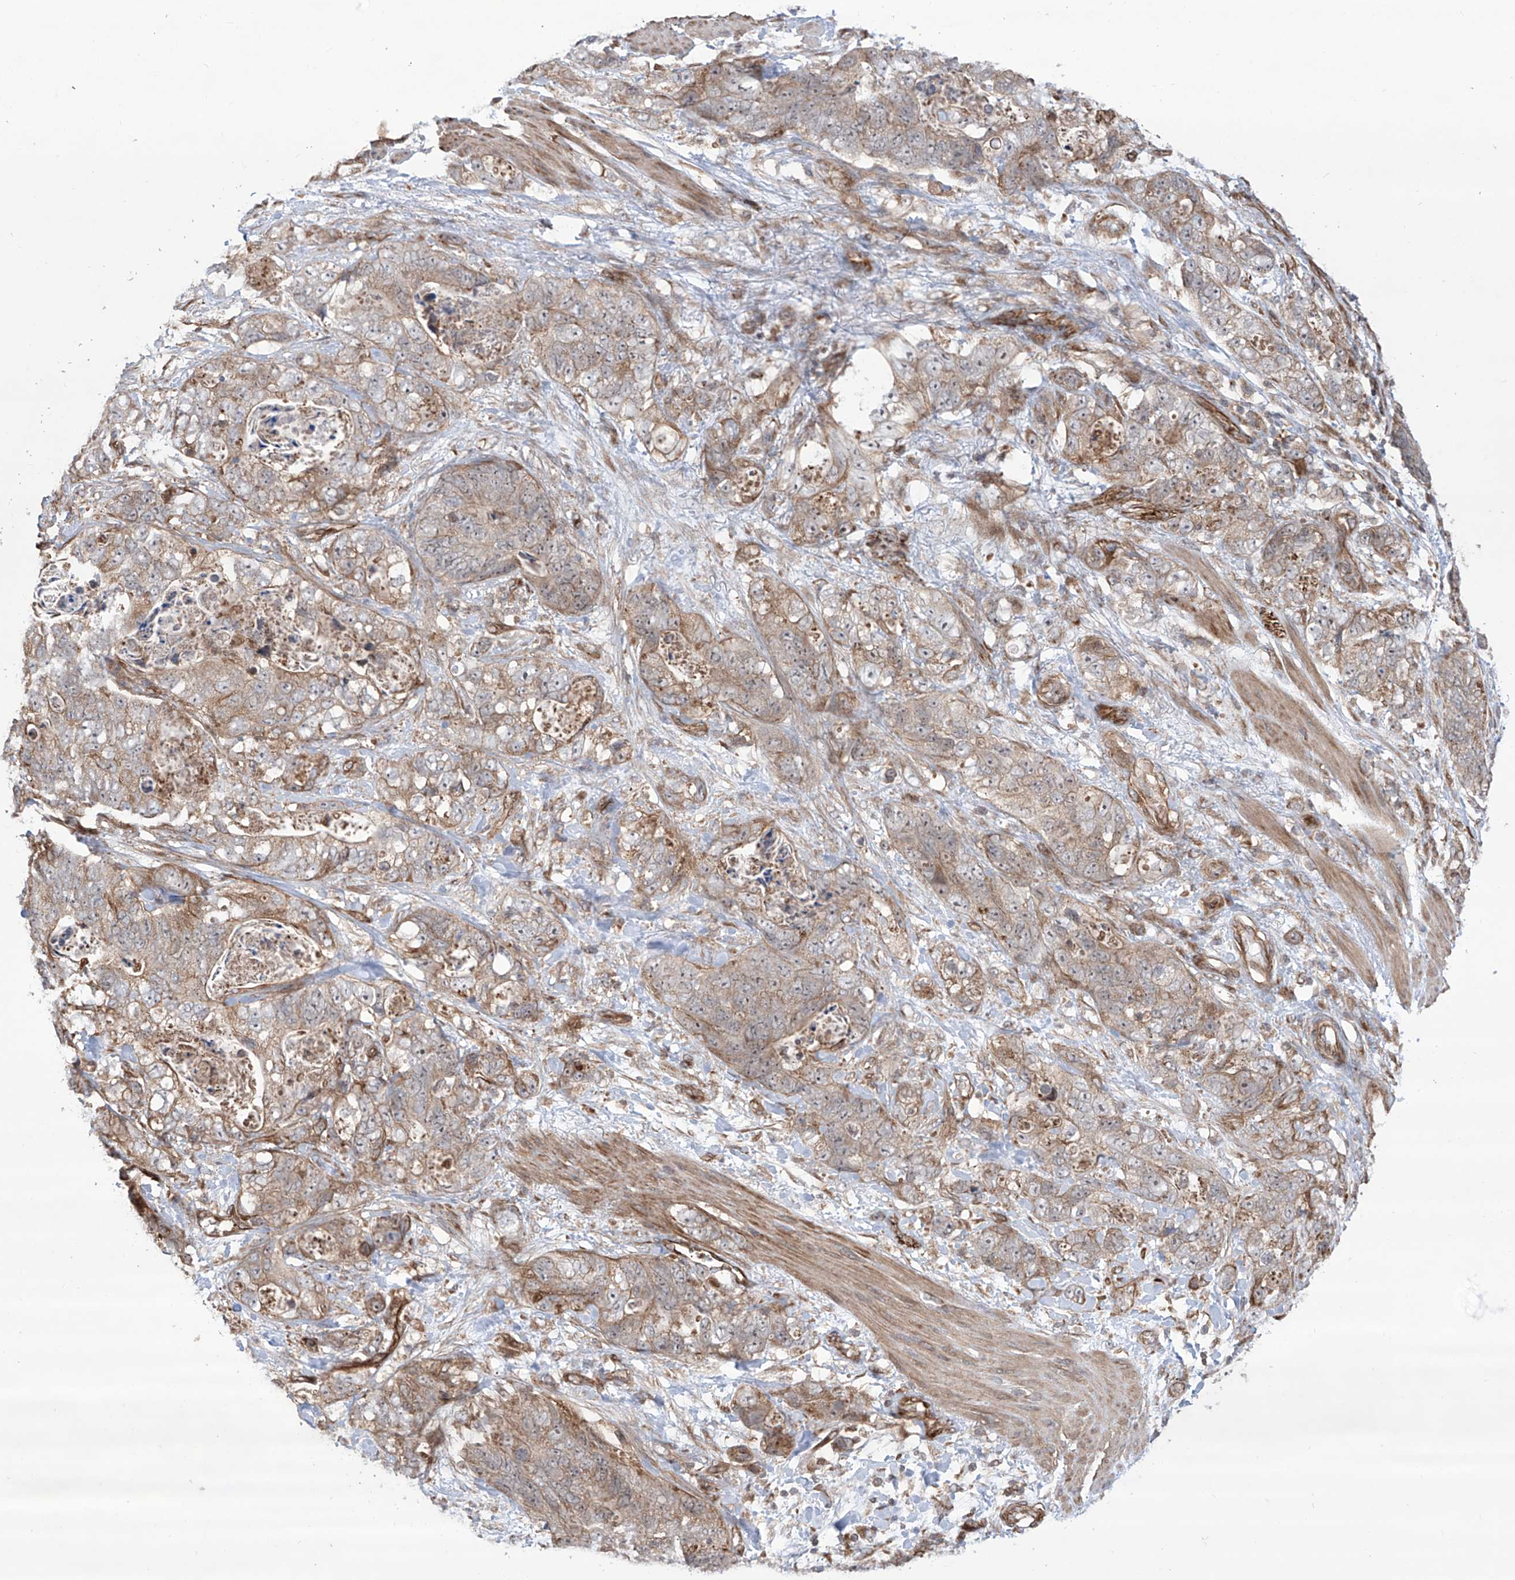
{"staining": {"intensity": "weak", "quantity": "25%-75%", "location": "cytoplasmic/membranous"}, "tissue": "stomach cancer", "cell_type": "Tumor cells", "image_type": "cancer", "snomed": [{"axis": "morphology", "description": "Normal tissue, NOS"}, {"axis": "morphology", "description": "Adenocarcinoma, NOS"}, {"axis": "topography", "description": "Stomach"}], "caption": "Immunohistochemistry of human stomach cancer displays low levels of weak cytoplasmic/membranous expression in about 25%-75% of tumor cells. (DAB = brown stain, brightfield microscopy at high magnification).", "gene": "APAF1", "patient": {"sex": "female", "age": 89}}